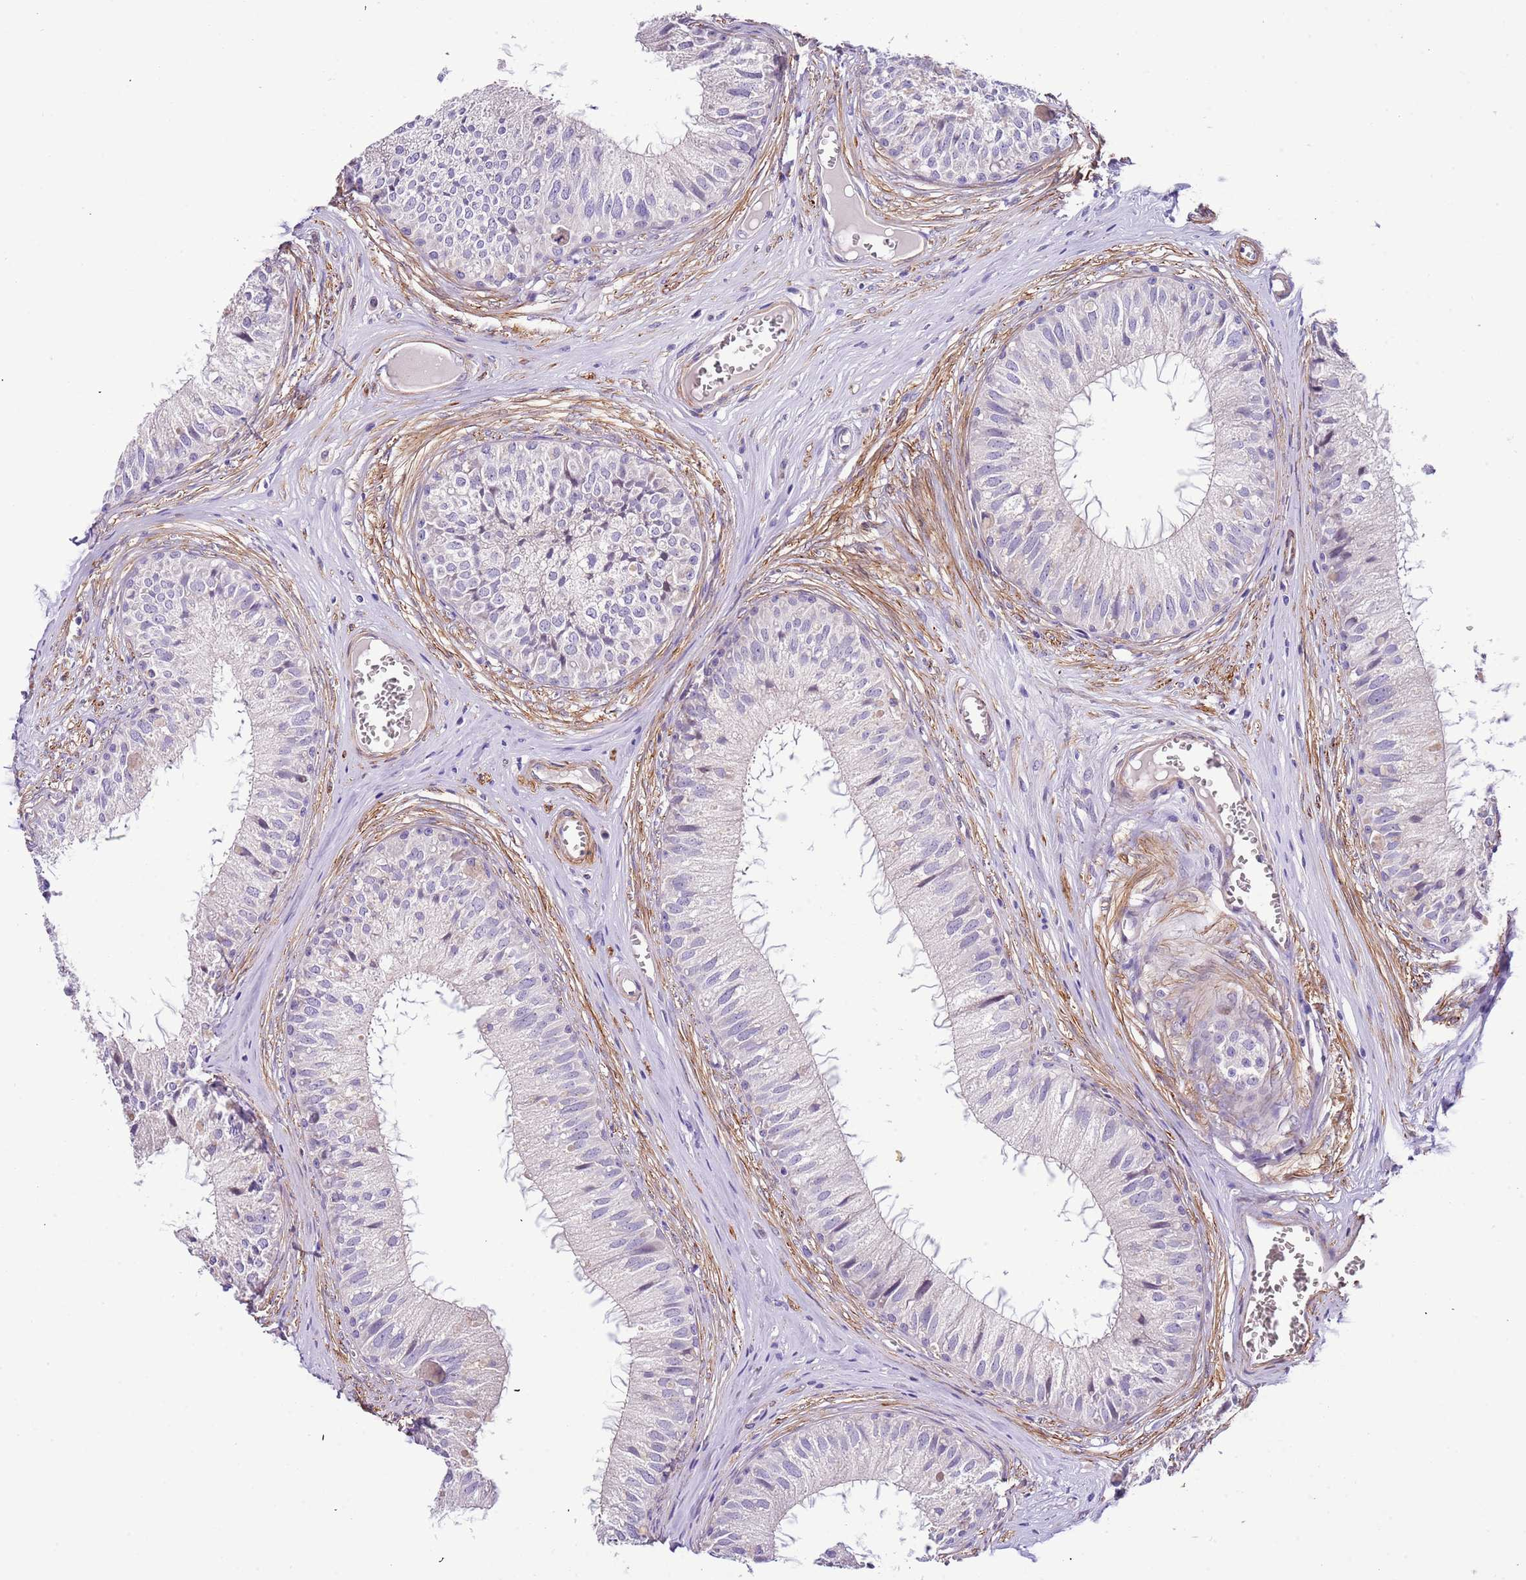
{"staining": {"intensity": "negative", "quantity": "none", "location": "none"}, "tissue": "epididymis", "cell_type": "Glandular cells", "image_type": "normal", "snomed": [{"axis": "morphology", "description": "Normal tissue, NOS"}, {"axis": "topography", "description": "Epididymis"}], "caption": "Normal epididymis was stained to show a protein in brown. There is no significant expression in glandular cells.", "gene": "PLEKHH1", "patient": {"sex": "male", "age": 36}}